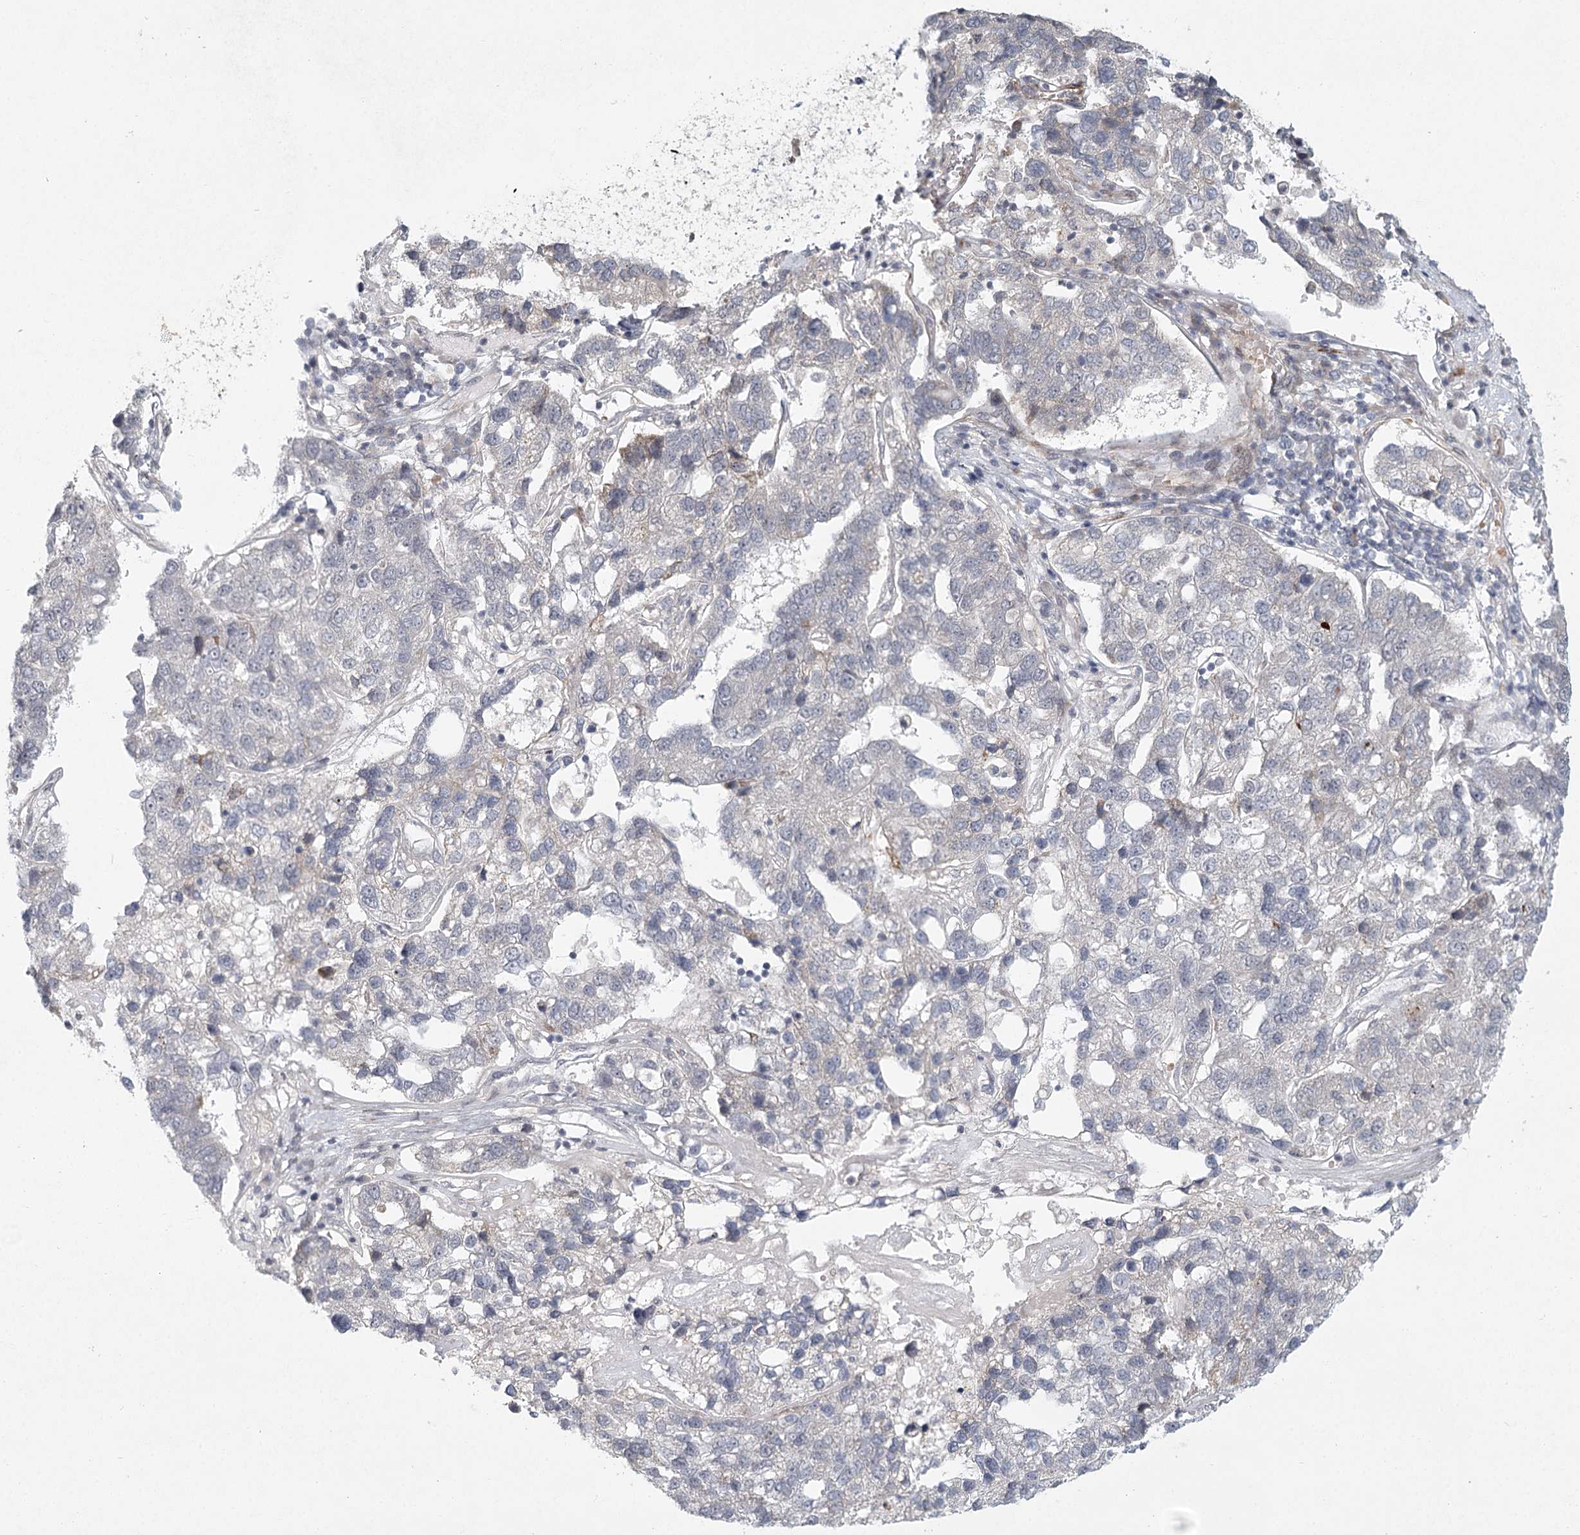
{"staining": {"intensity": "weak", "quantity": "<25%", "location": "cytoplasmic/membranous"}, "tissue": "pancreatic cancer", "cell_type": "Tumor cells", "image_type": "cancer", "snomed": [{"axis": "morphology", "description": "Adenocarcinoma, NOS"}, {"axis": "topography", "description": "Pancreas"}], "caption": "Pancreatic adenocarcinoma was stained to show a protein in brown. There is no significant positivity in tumor cells.", "gene": "MEPE", "patient": {"sex": "female", "age": 61}}